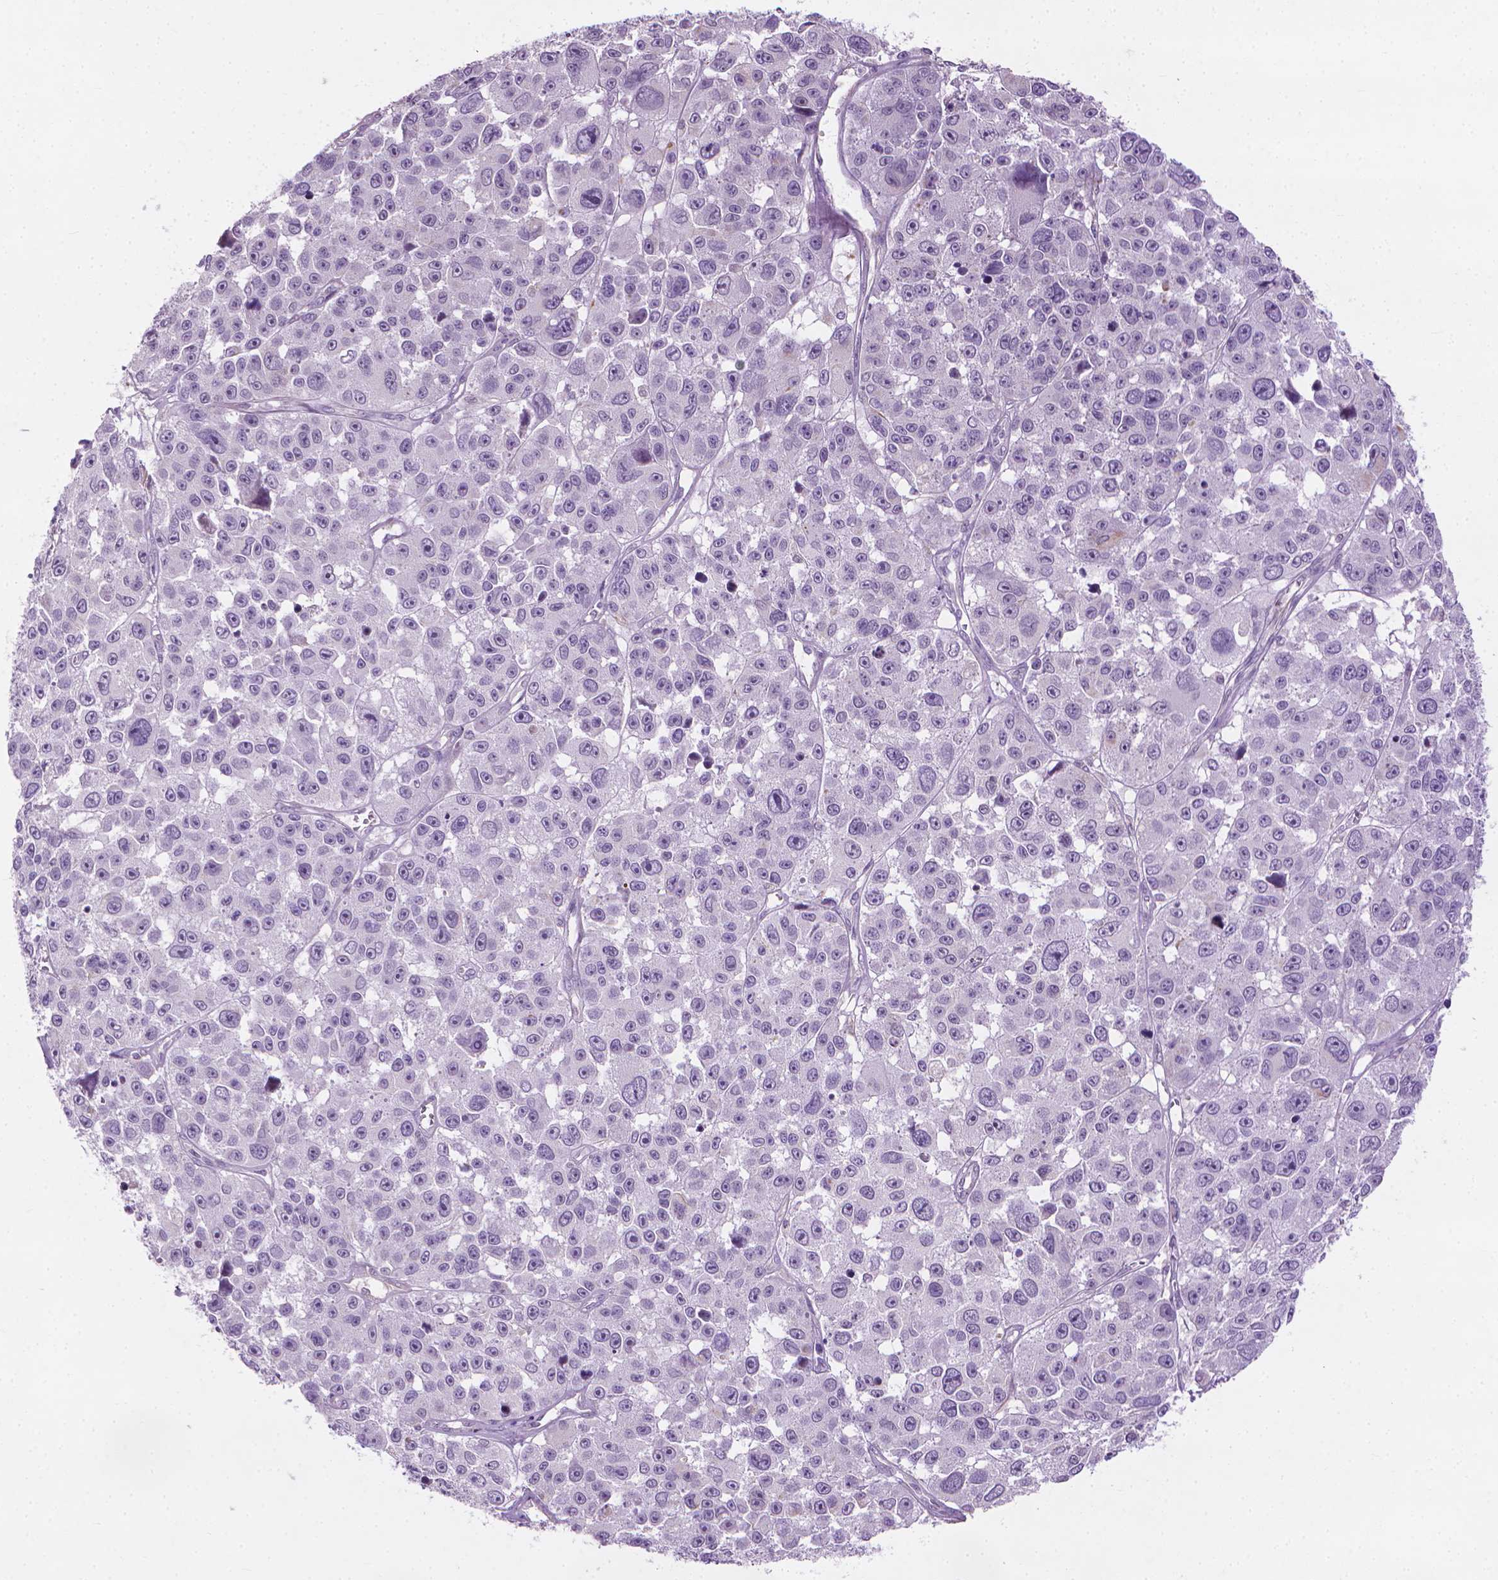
{"staining": {"intensity": "negative", "quantity": "none", "location": "none"}, "tissue": "melanoma", "cell_type": "Tumor cells", "image_type": "cancer", "snomed": [{"axis": "morphology", "description": "Malignant melanoma, NOS"}, {"axis": "topography", "description": "Skin"}], "caption": "Immunohistochemical staining of malignant melanoma shows no significant expression in tumor cells.", "gene": "KRT73", "patient": {"sex": "female", "age": 66}}